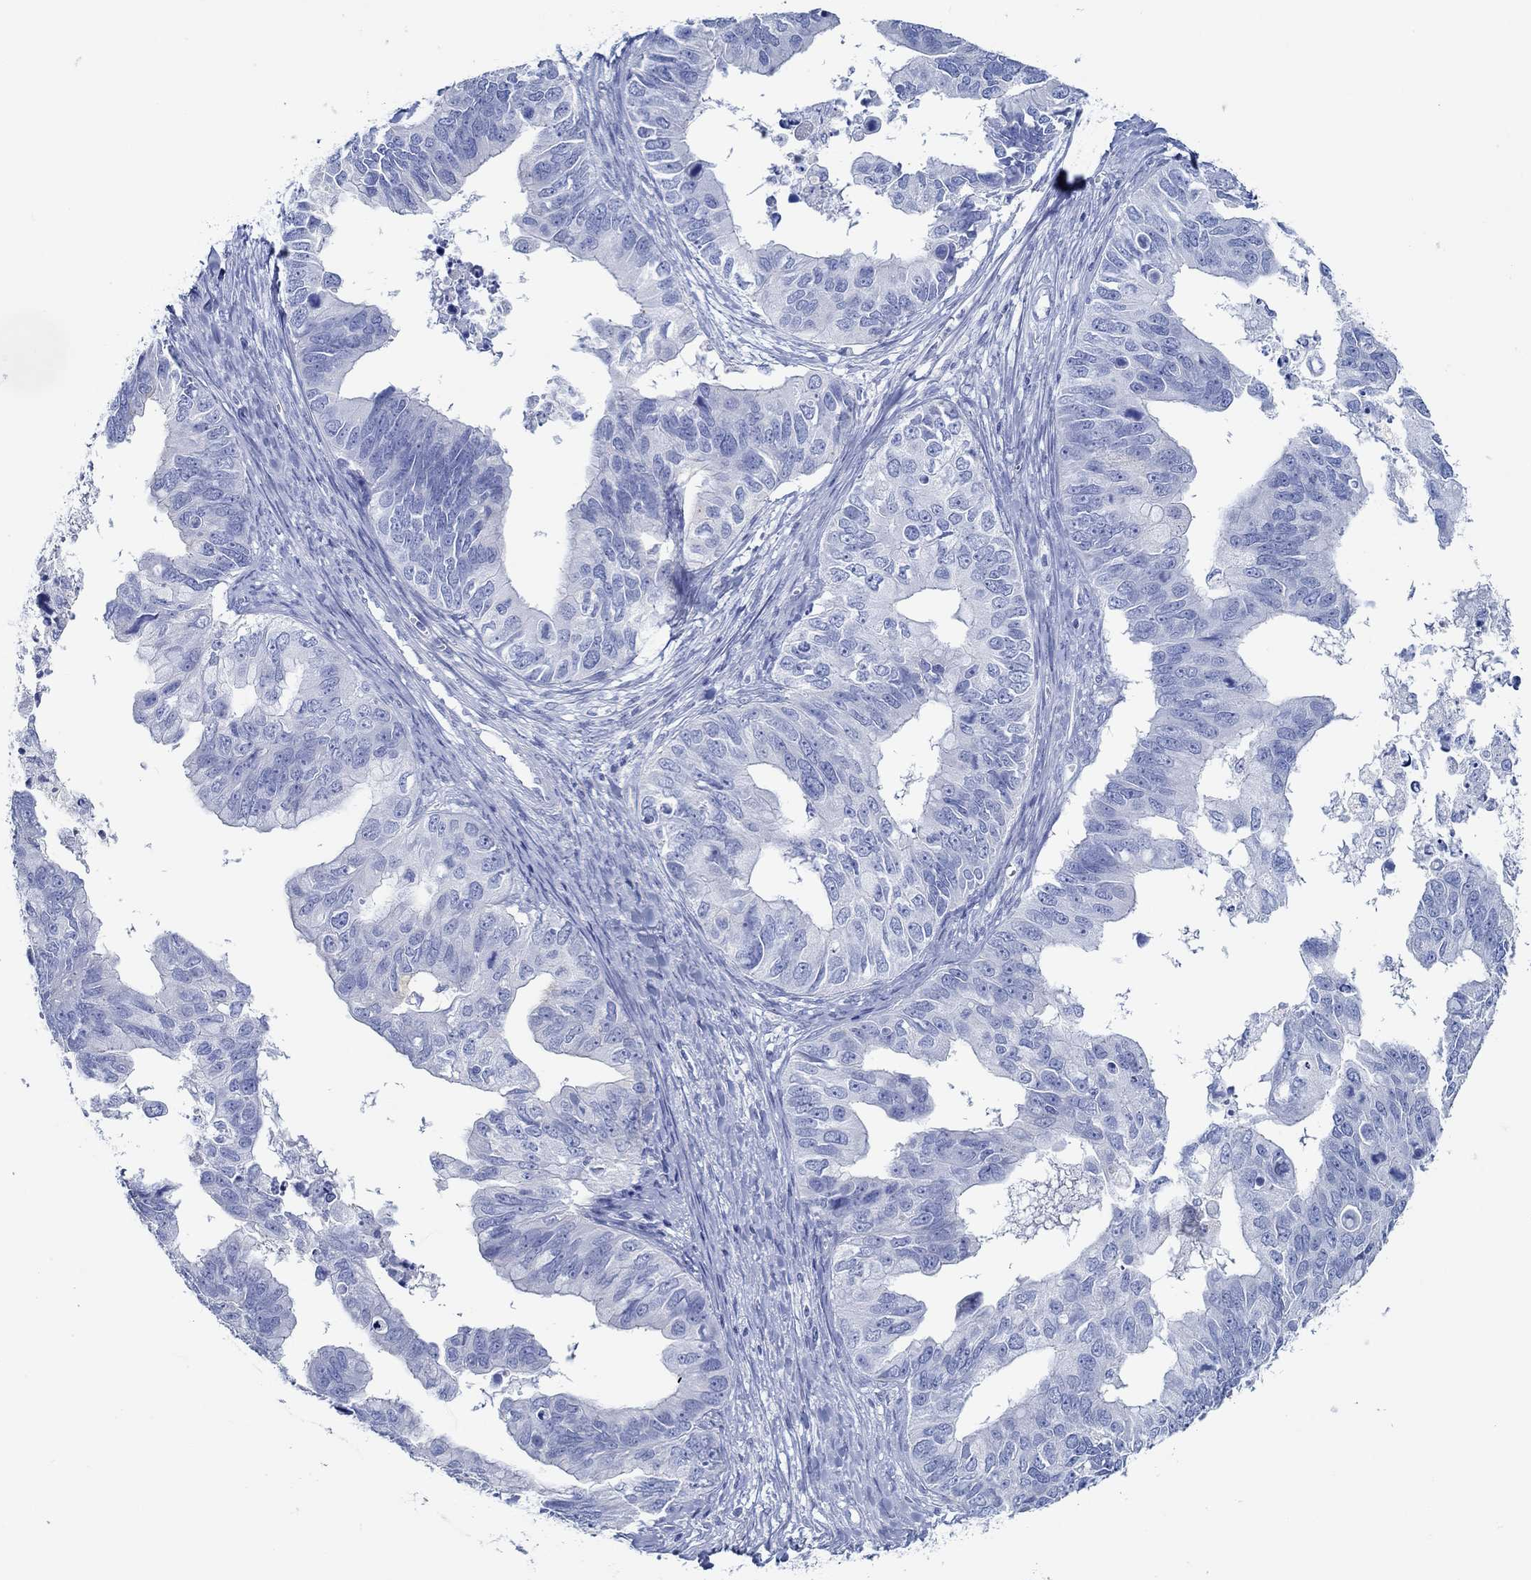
{"staining": {"intensity": "negative", "quantity": "none", "location": "none"}, "tissue": "ovarian cancer", "cell_type": "Tumor cells", "image_type": "cancer", "snomed": [{"axis": "morphology", "description": "Cystadenocarcinoma, mucinous, NOS"}, {"axis": "topography", "description": "Ovary"}], "caption": "Immunohistochemical staining of mucinous cystadenocarcinoma (ovarian) exhibits no significant expression in tumor cells.", "gene": "IGFBP6", "patient": {"sex": "female", "age": 76}}